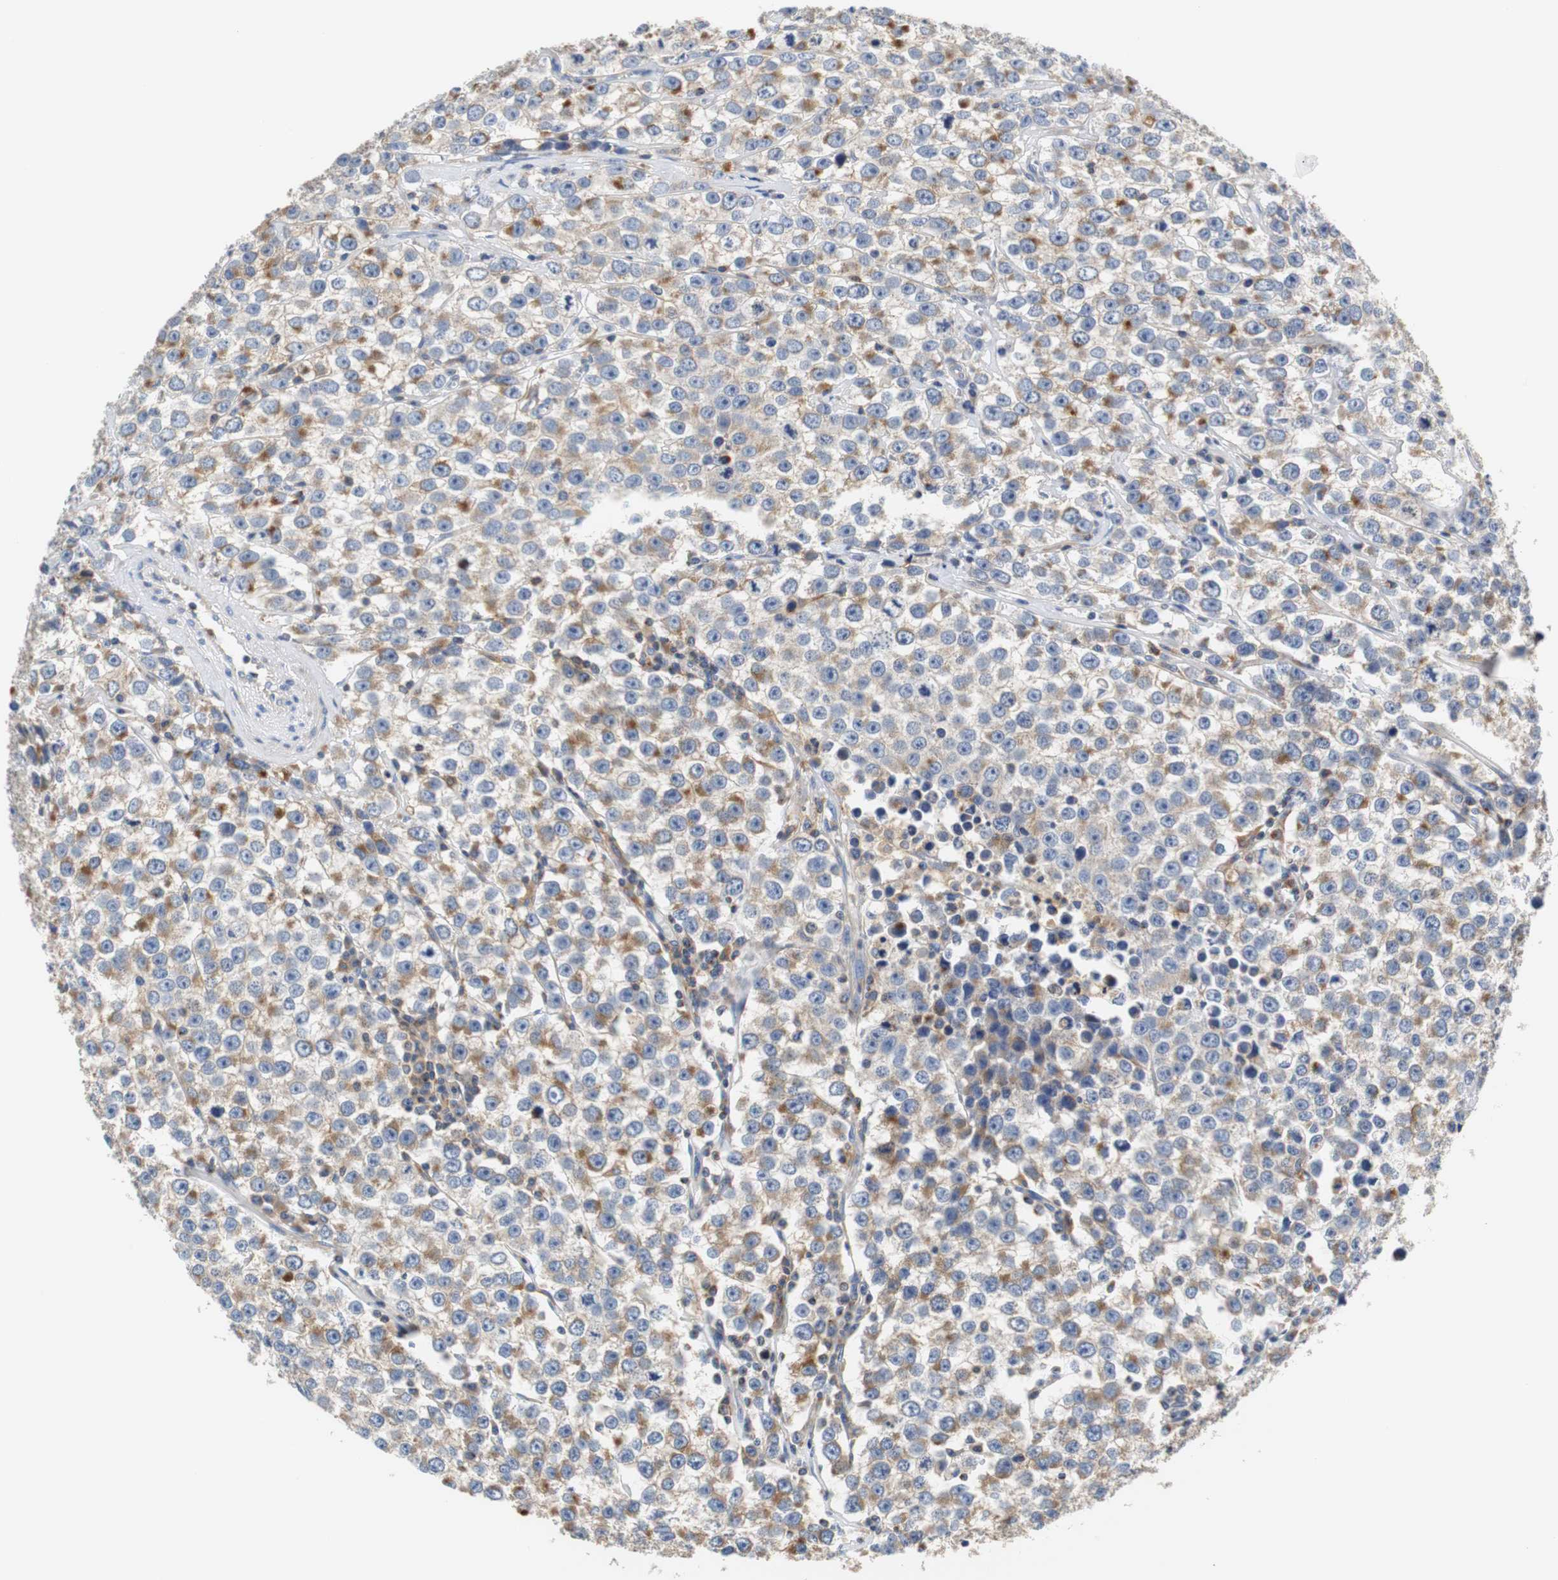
{"staining": {"intensity": "moderate", "quantity": ">75%", "location": "cytoplasmic/membranous"}, "tissue": "testis cancer", "cell_type": "Tumor cells", "image_type": "cancer", "snomed": [{"axis": "morphology", "description": "Seminoma, NOS"}, {"axis": "morphology", "description": "Carcinoma, Embryonal, NOS"}, {"axis": "topography", "description": "Testis"}], "caption": "Brown immunohistochemical staining in human testis cancer shows moderate cytoplasmic/membranous expression in about >75% of tumor cells.", "gene": "VAMP8", "patient": {"sex": "male", "age": 52}}